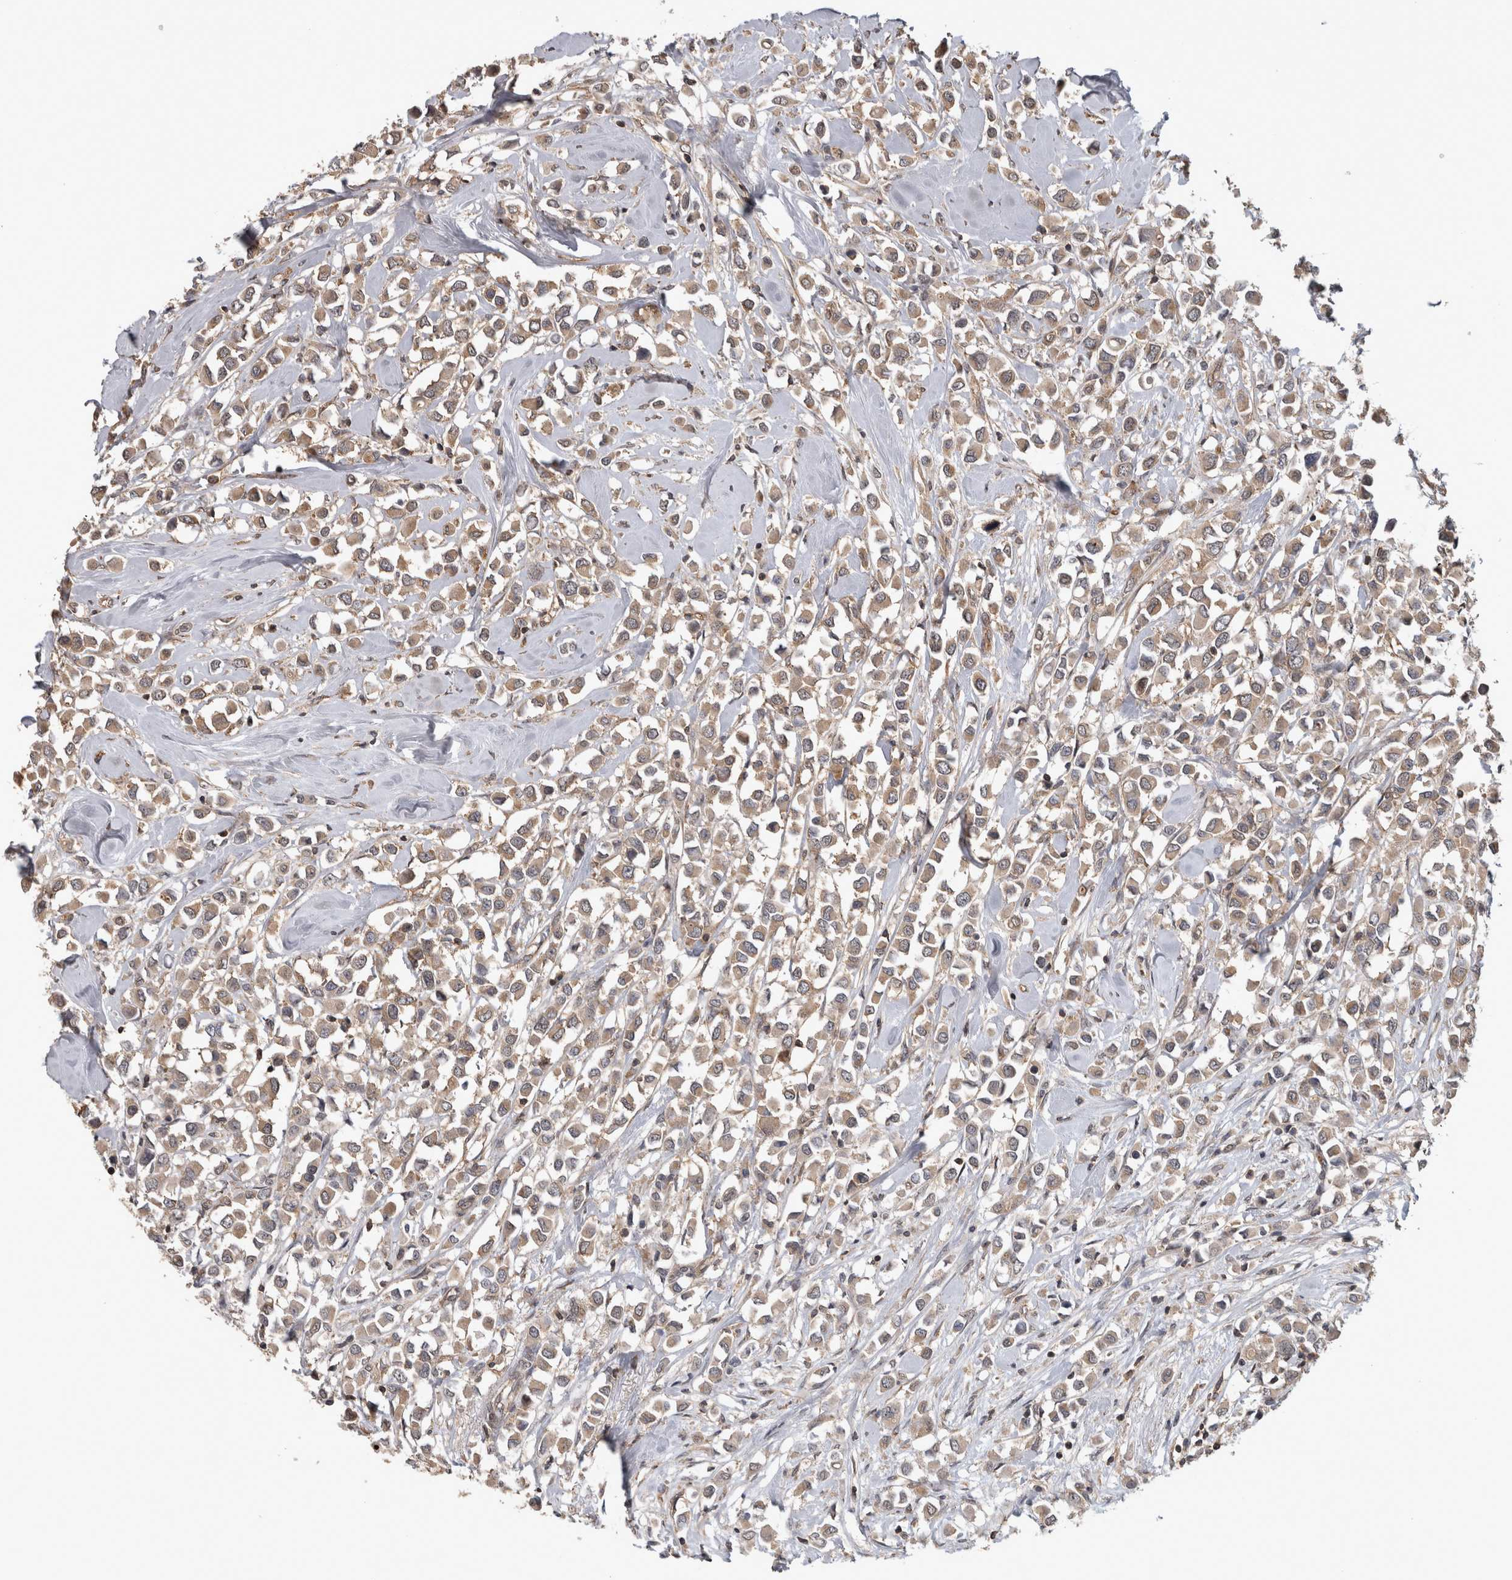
{"staining": {"intensity": "weak", "quantity": ">75%", "location": "cytoplasmic/membranous"}, "tissue": "breast cancer", "cell_type": "Tumor cells", "image_type": "cancer", "snomed": [{"axis": "morphology", "description": "Duct carcinoma"}, {"axis": "topography", "description": "Breast"}], "caption": "Protein staining displays weak cytoplasmic/membranous positivity in about >75% of tumor cells in breast cancer.", "gene": "ATXN2", "patient": {"sex": "female", "age": 61}}